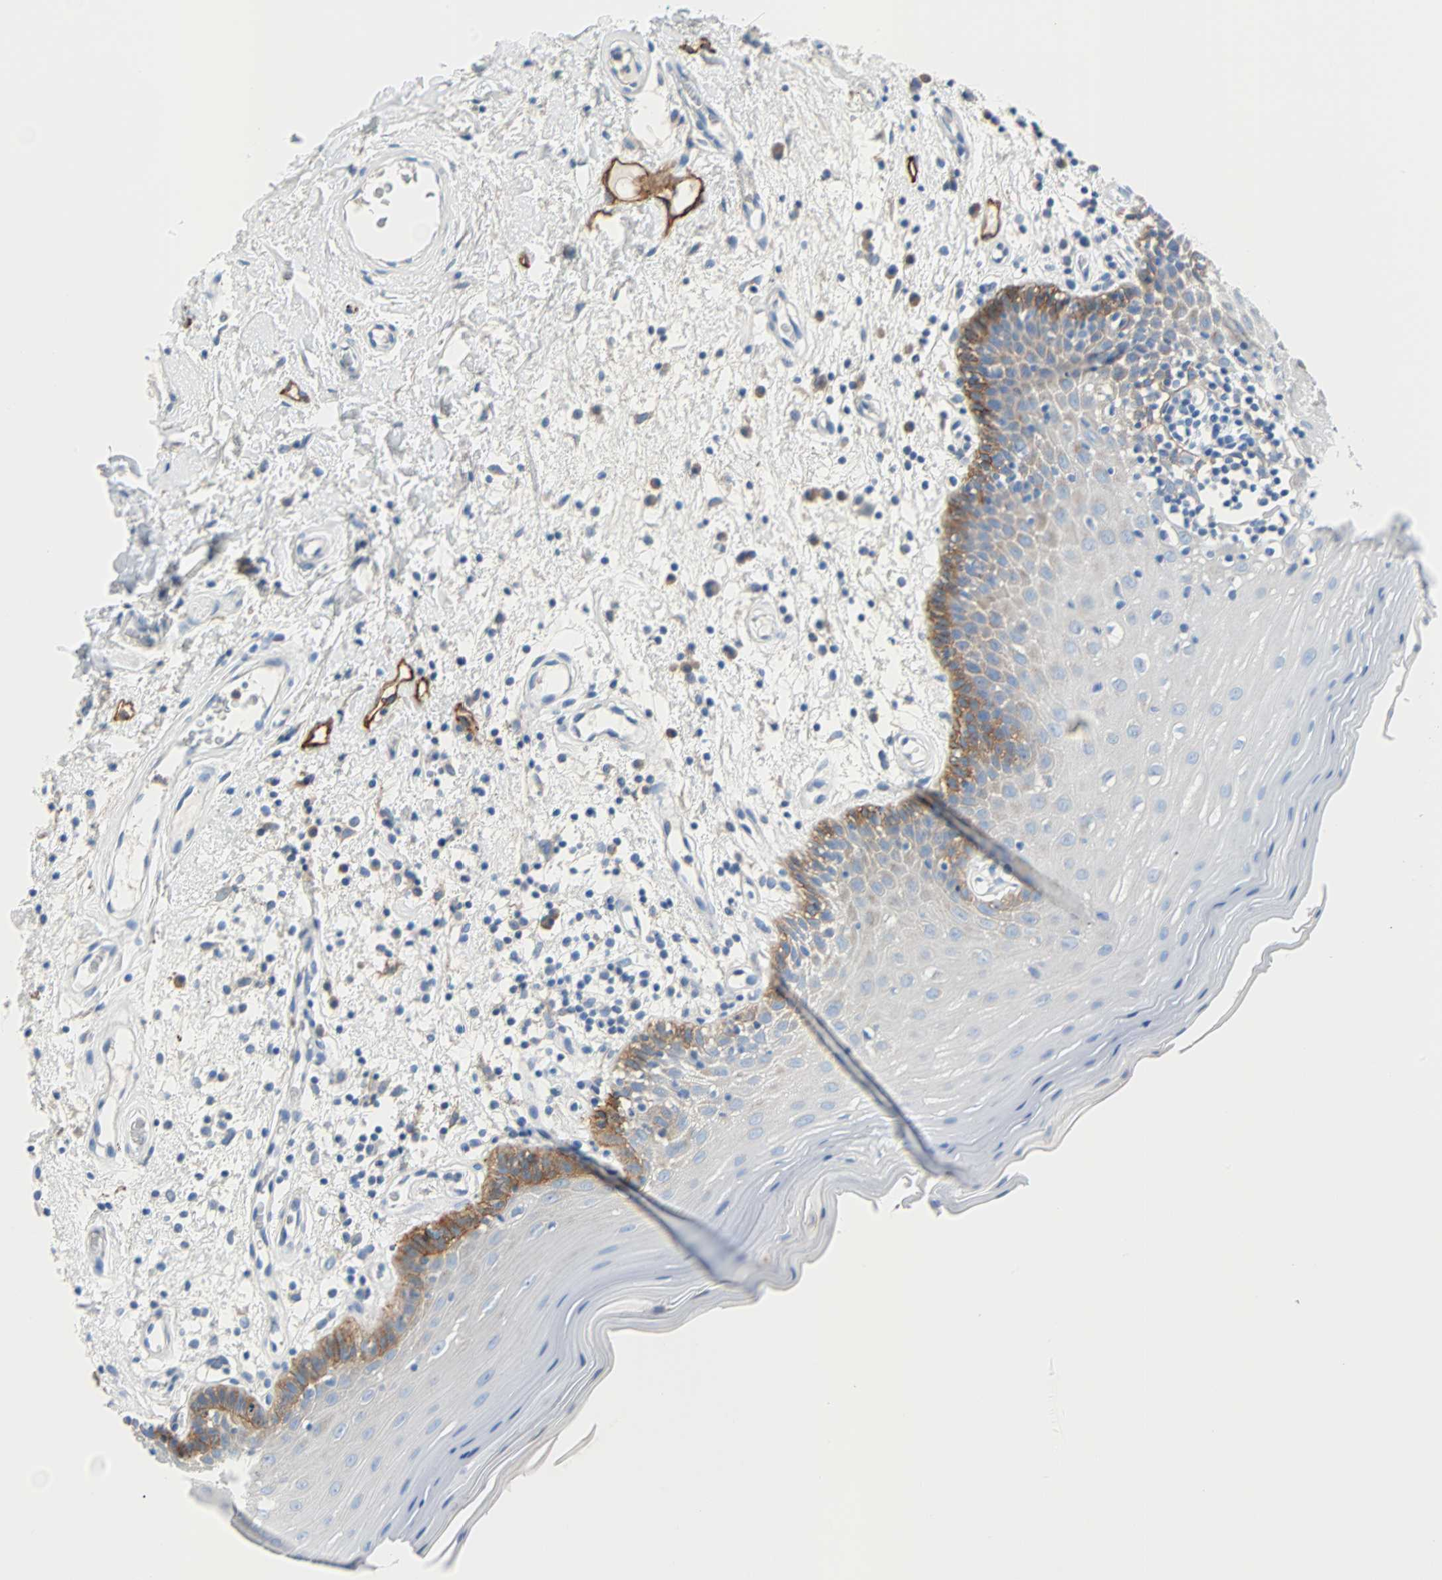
{"staining": {"intensity": "moderate", "quantity": "<25%", "location": "cytoplasmic/membranous"}, "tissue": "oral mucosa", "cell_type": "Squamous epithelial cells", "image_type": "normal", "snomed": [{"axis": "morphology", "description": "Normal tissue, NOS"}, {"axis": "morphology", "description": "Squamous cell carcinoma, NOS"}, {"axis": "topography", "description": "Skeletal muscle"}, {"axis": "topography", "description": "Oral tissue"}, {"axis": "topography", "description": "Head-Neck"}], "caption": "A high-resolution histopathology image shows immunohistochemistry (IHC) staining of benign oral mucosa, which demonstrates moderate cytoplasmic/membranous staining in about <25% of squamous epithelial cells. (Stains: DAB in brown, nuclei in blue, Microscopy: brightfield microscopy at high magnification).", "gene": "PDPN", "patient": {"sex": "male", "age": 71}}